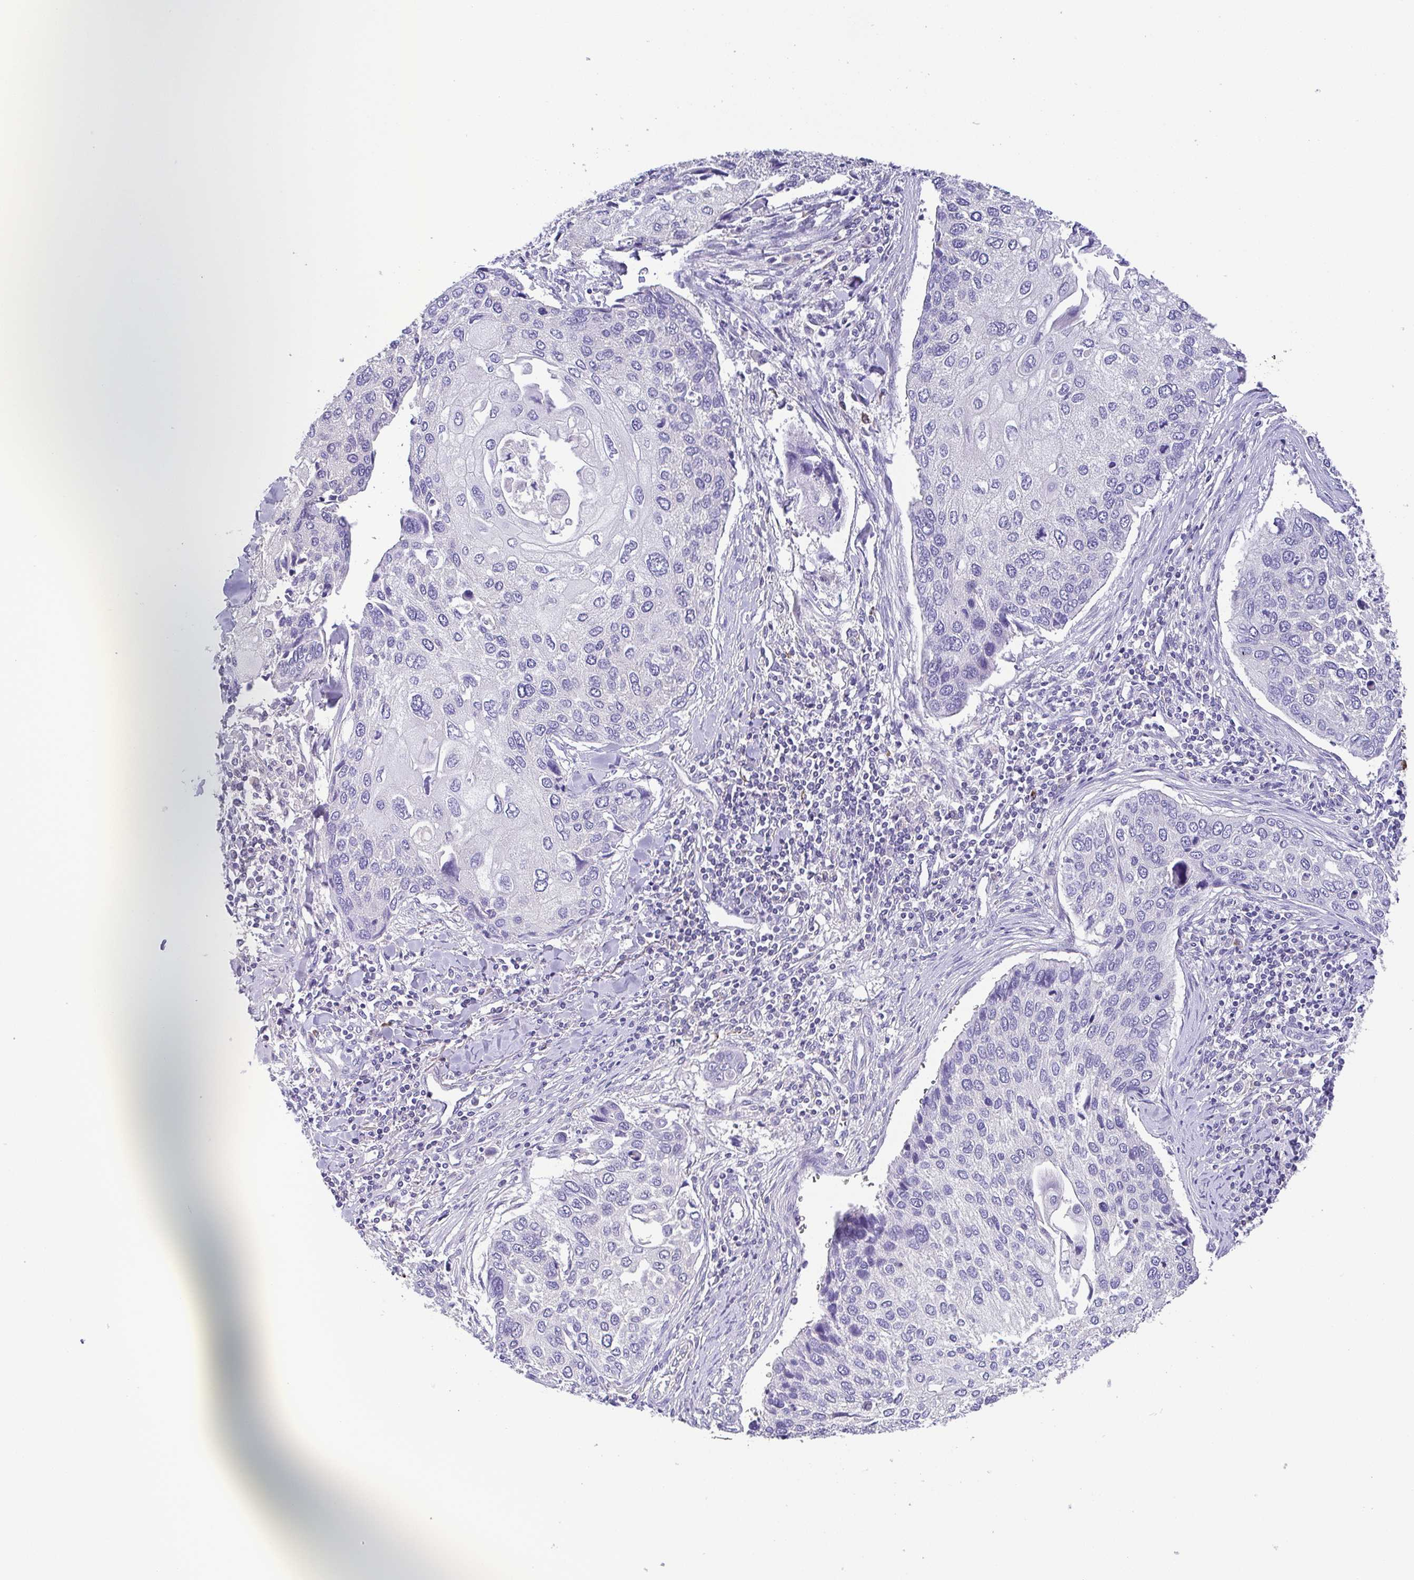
{"staining": {"intensity": "negative", "quantity": "none", "location": "none"}, "tissue": "lung cancer", "cell_type": "Tumor cells", "image_type": "cancer", "snomed": [{"axis": "morphology", "description": "Squamous cell carcinoma, NOS"}, {"axis": "morphology", "description": "Squamous cell carcinoma, metastatic, NOS"}, {"axis": "topography", "description": "Lung"}], "caption": "Immunohistochemistry image of neoplastic tissue: lung metastatic squamous cell carcinoma stained with DAB (3,3'-diaminobenzidine) exhibits no significant protein expression in tumor cells.", "gene": "PKDREJ", "patient": {"sex": "male", "age": 63}}